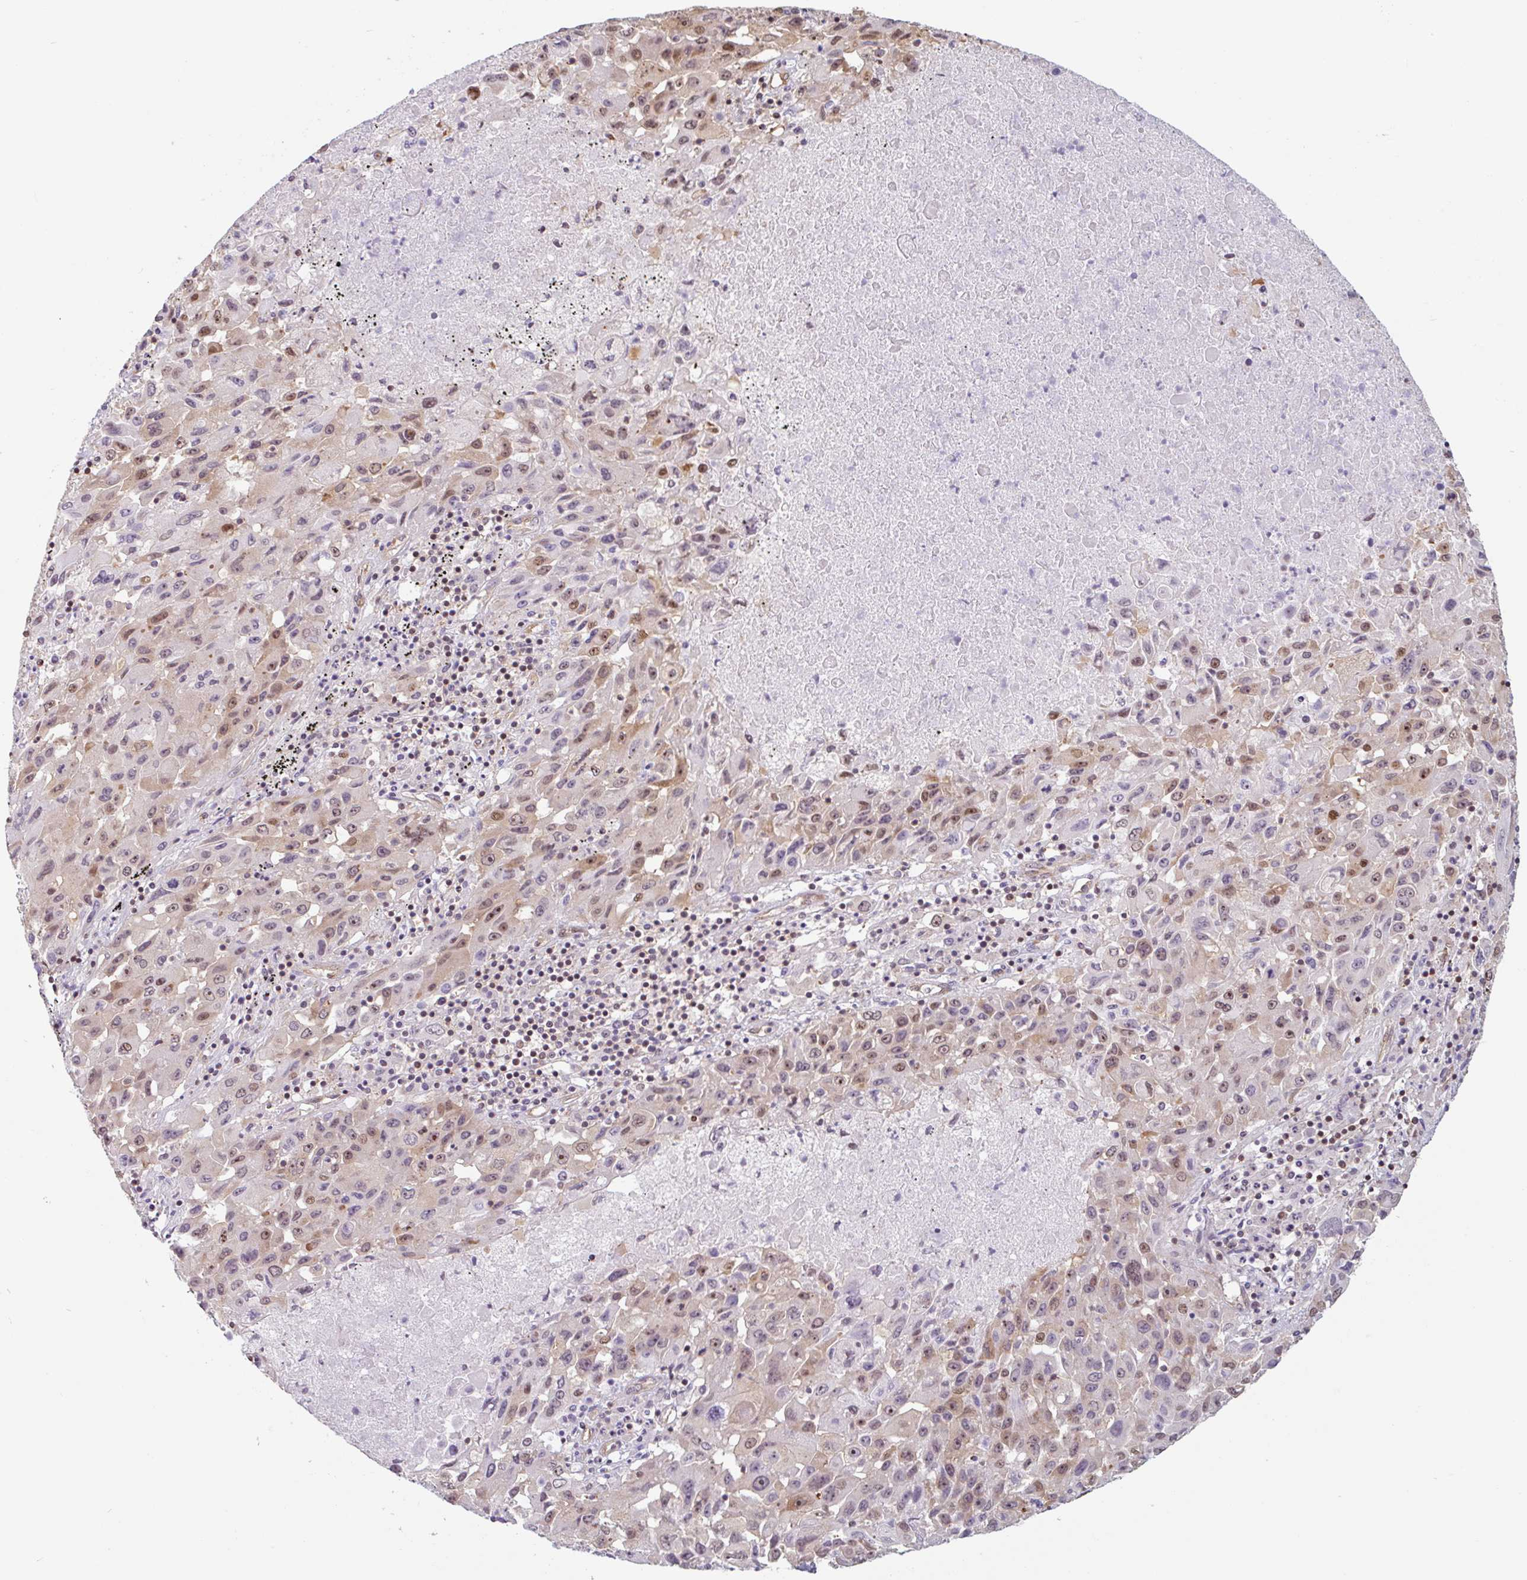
{"staining": {"intensity": "moderate", "quantity": "25%-75%", "location": "nuclear"}, "tissue": "lung cancer", "cell_type": "Tumor cells", "image_type": "cancer", "snomed": [{"axis": "morphology", "description": "Squamous cell carcinoma, NOS"}, {"axis": "topography", "description": "Lung"}], "caption": "Immunohistochemistry of lung cancer (squamous cell carcinoma) shows medium levels of moderate nuclear expression in approximately 25%-75% of tumor cells.", "gene": "ZNF689", "patient": {"sex": "male", "age": 63}}